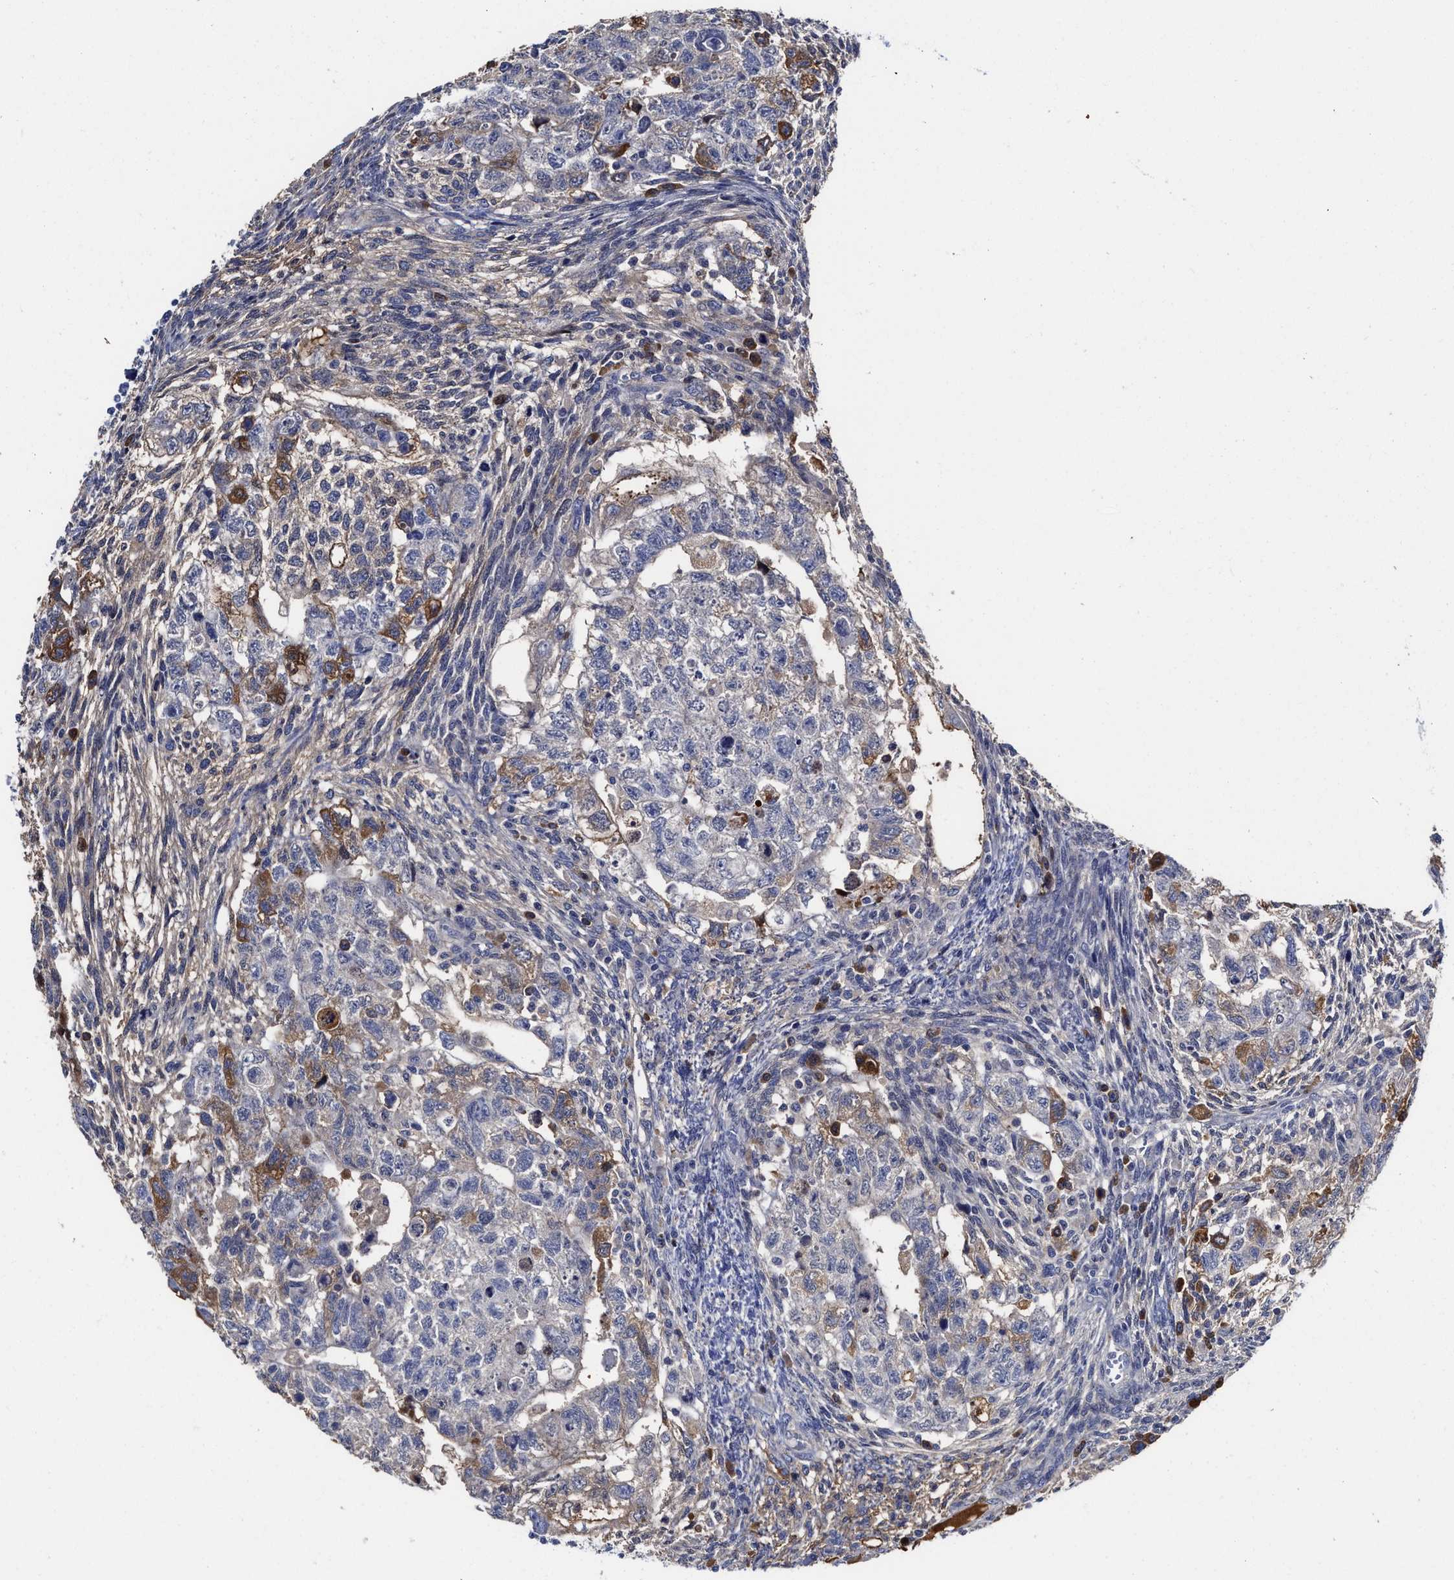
{"staining": {"intensity": "weak", "quantity": "<25%", "location": "cytoplasmic/membranous"}, "tissue": "testis cancer", "cell_type": "Tumor cells", "image_type": "cancer", "snomed": [{"axis": "morphology", "description": "Normal tissue, NOS"}, {"axis": "morphology", "description": "Carcinoma, Embryonal, NOS"}, {"axis": "topography", "description": "Testis"}], "caption": "Tumor cells are negative for brown protein staining in embryonal carcinoma (testis).", "gene": "C2", "patient": {"sex": "male", "age": 36}}